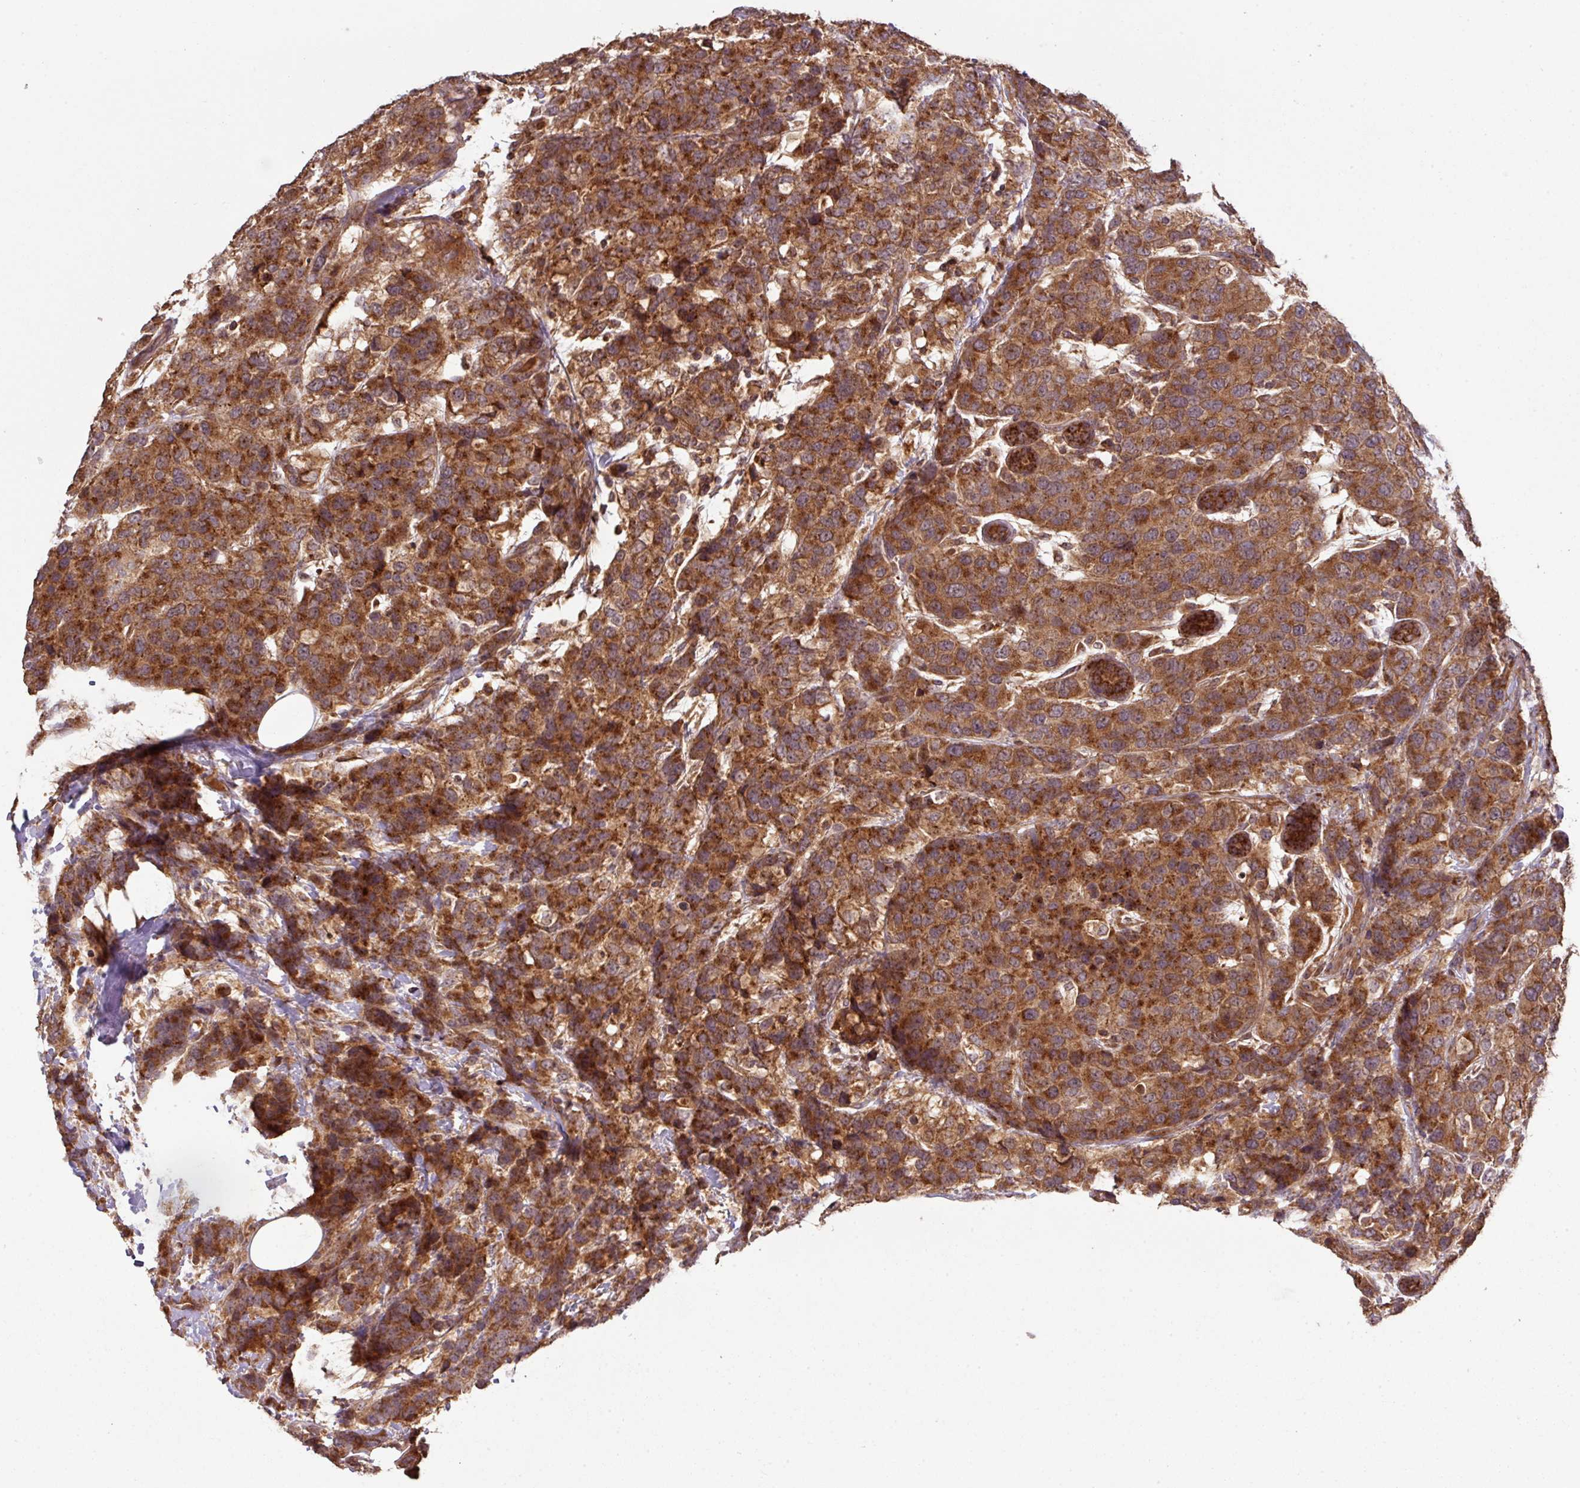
{"staining": {"intensity": "strong", "quantity": ">75%", "location": "cytoplasmic/membranous"}, "tissue": "breast cancer", "cell_type": "Tumor cells", "image_type": "cancer", "snomed": [{"axis": "morphology", "description": "Lobular carcinoma"}, {"axis": "topography", "description": "Breast"}], "caption": "IHC of breast cancer (lobular carcinoma) shows high levels of strong cytoplasmic/membranous staining in approximately >75% of tumor cells. (Stains: DAB (3,3'-diaminobenzidine) in brown, nuclei in blue, Microscopy: brightfield microscopy at high magnification).", "gene": "MRRF", "patient": {"sex": "female", "age": 59}}